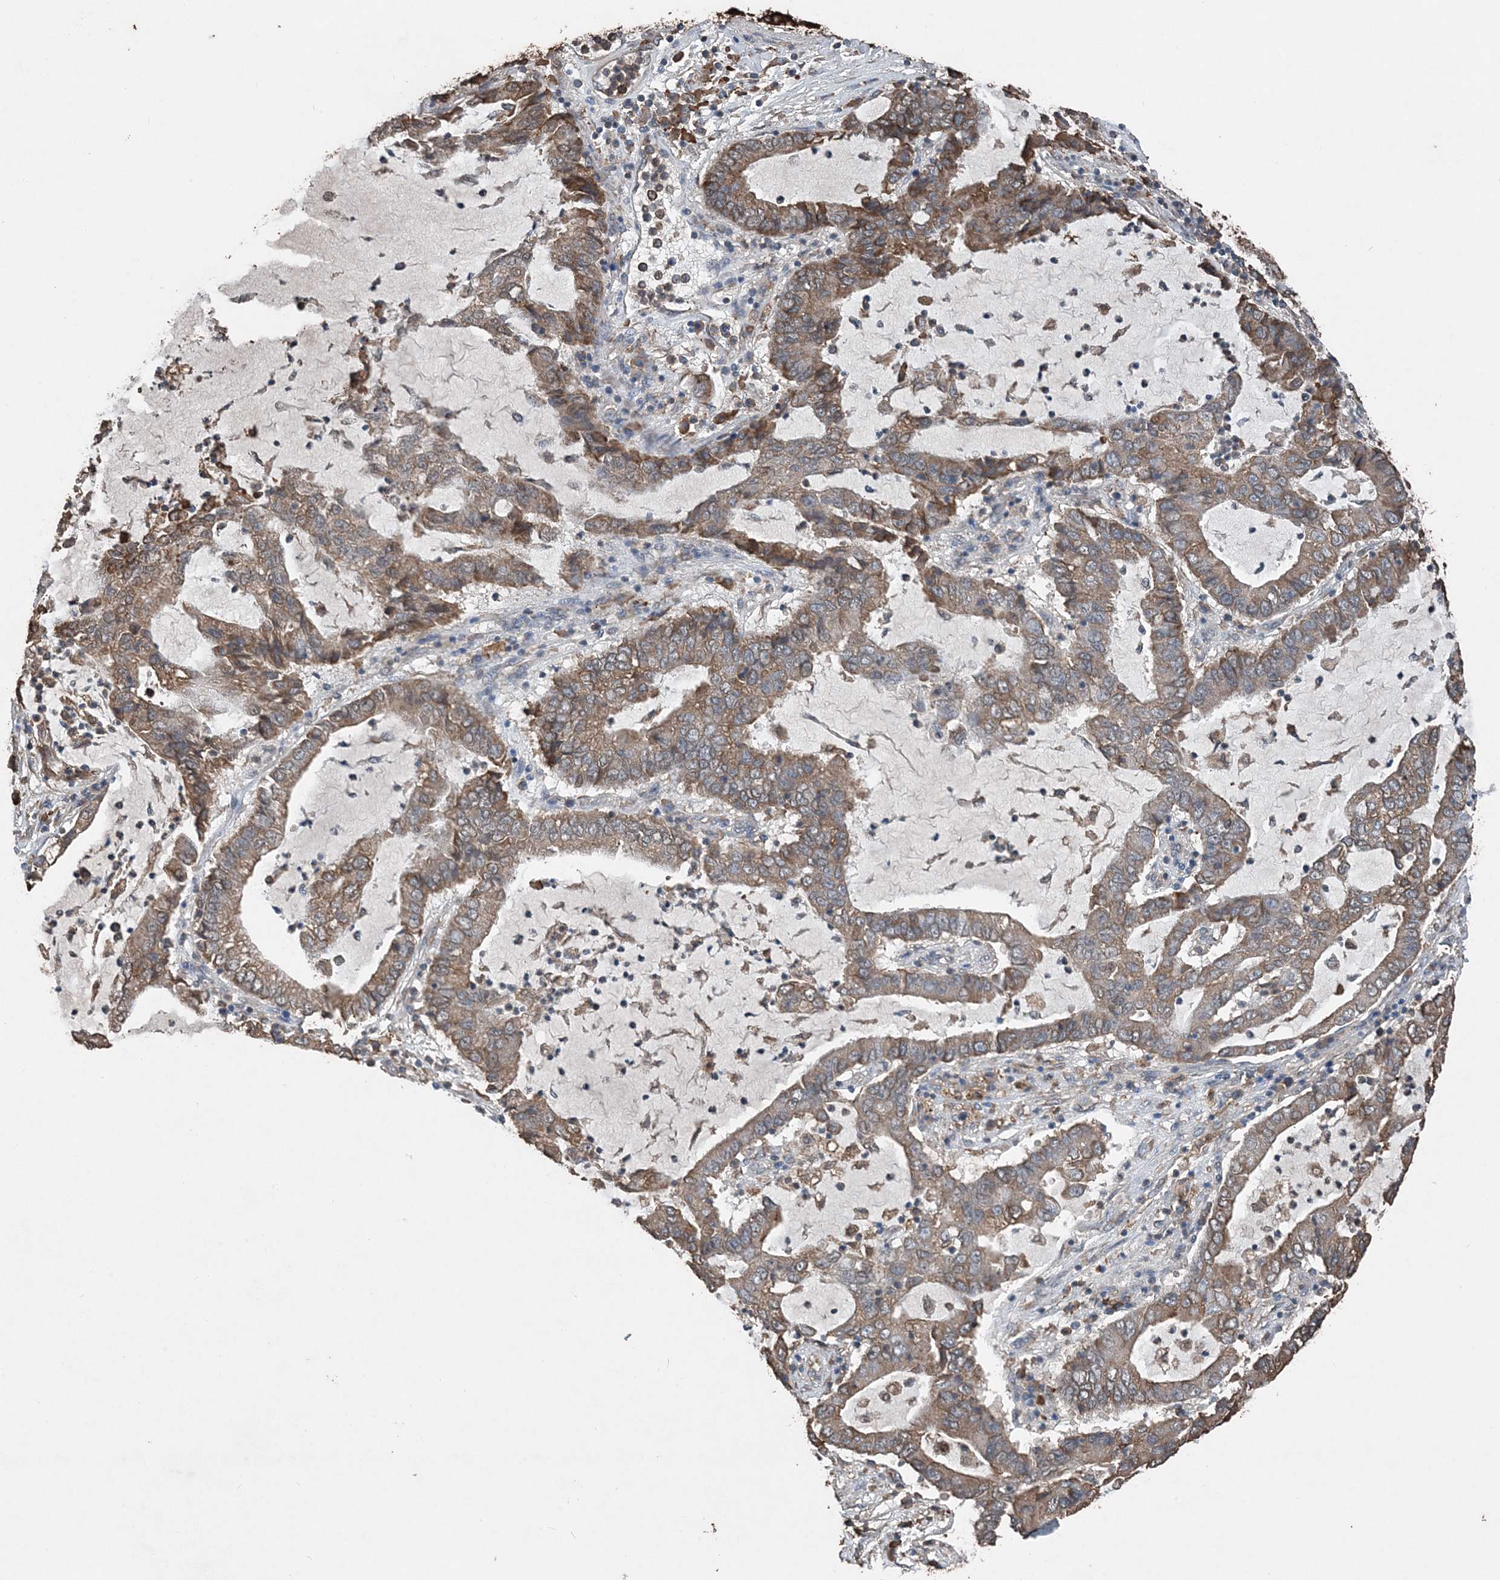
{"staining": {"intensity": "moderate", "quantity": ">75%", "location": "cytoplasmic/membranous"}, "tissue": "lung cancer", "cell_type": "Tumor cells", "image_type": "cancer", "snomed": [{"axis": "morphology", "description": "Adenocarcinoma, NOS"}, {"axis": "topography", "description": "Lung"}], "caption": "IHC of human lung cancer (adenocarcinoma) shows medium levels of moderate cytoplasmic/membranous positivity in approximately >75% of tumor cells.", "gene": "PDIA6", "patient": {"sex": "female", "age": 51}}